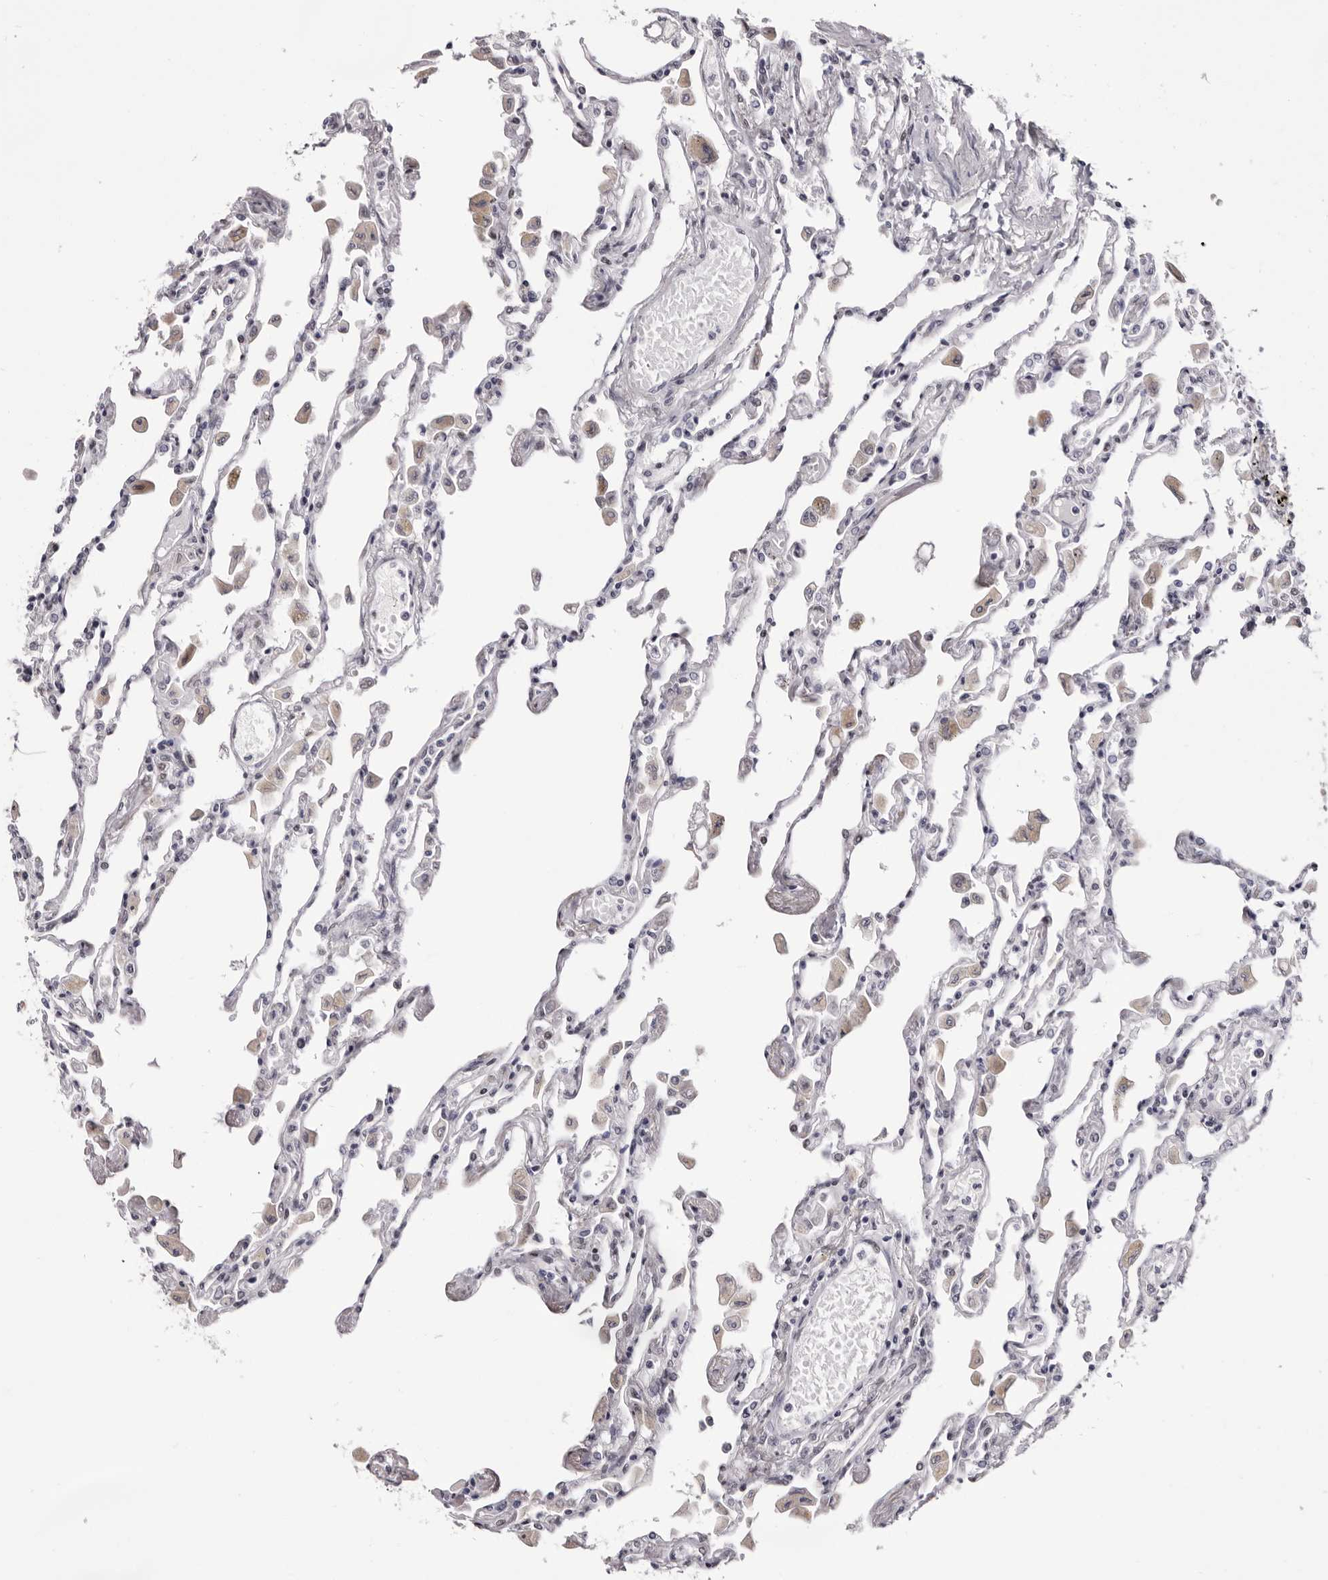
{"staining": {"intensity": "negative", "quantity": "none", "location": "none"}, "tissue": "lung", "cell_type": "Alveolar cells", "image_type": "normal", "snomed": [{"axis": "morphology", "description": "Normal tissue, NOS"}, {"axis": "topography", "description": "Bronchus"}, {"axis": "topography", "description": "Lung"}], "caption": "IHC of unremarkable human lung displays no expression in alveolar cells.", "gene": "ZNF326", "patient": {"sex": "female", "age": 49}}